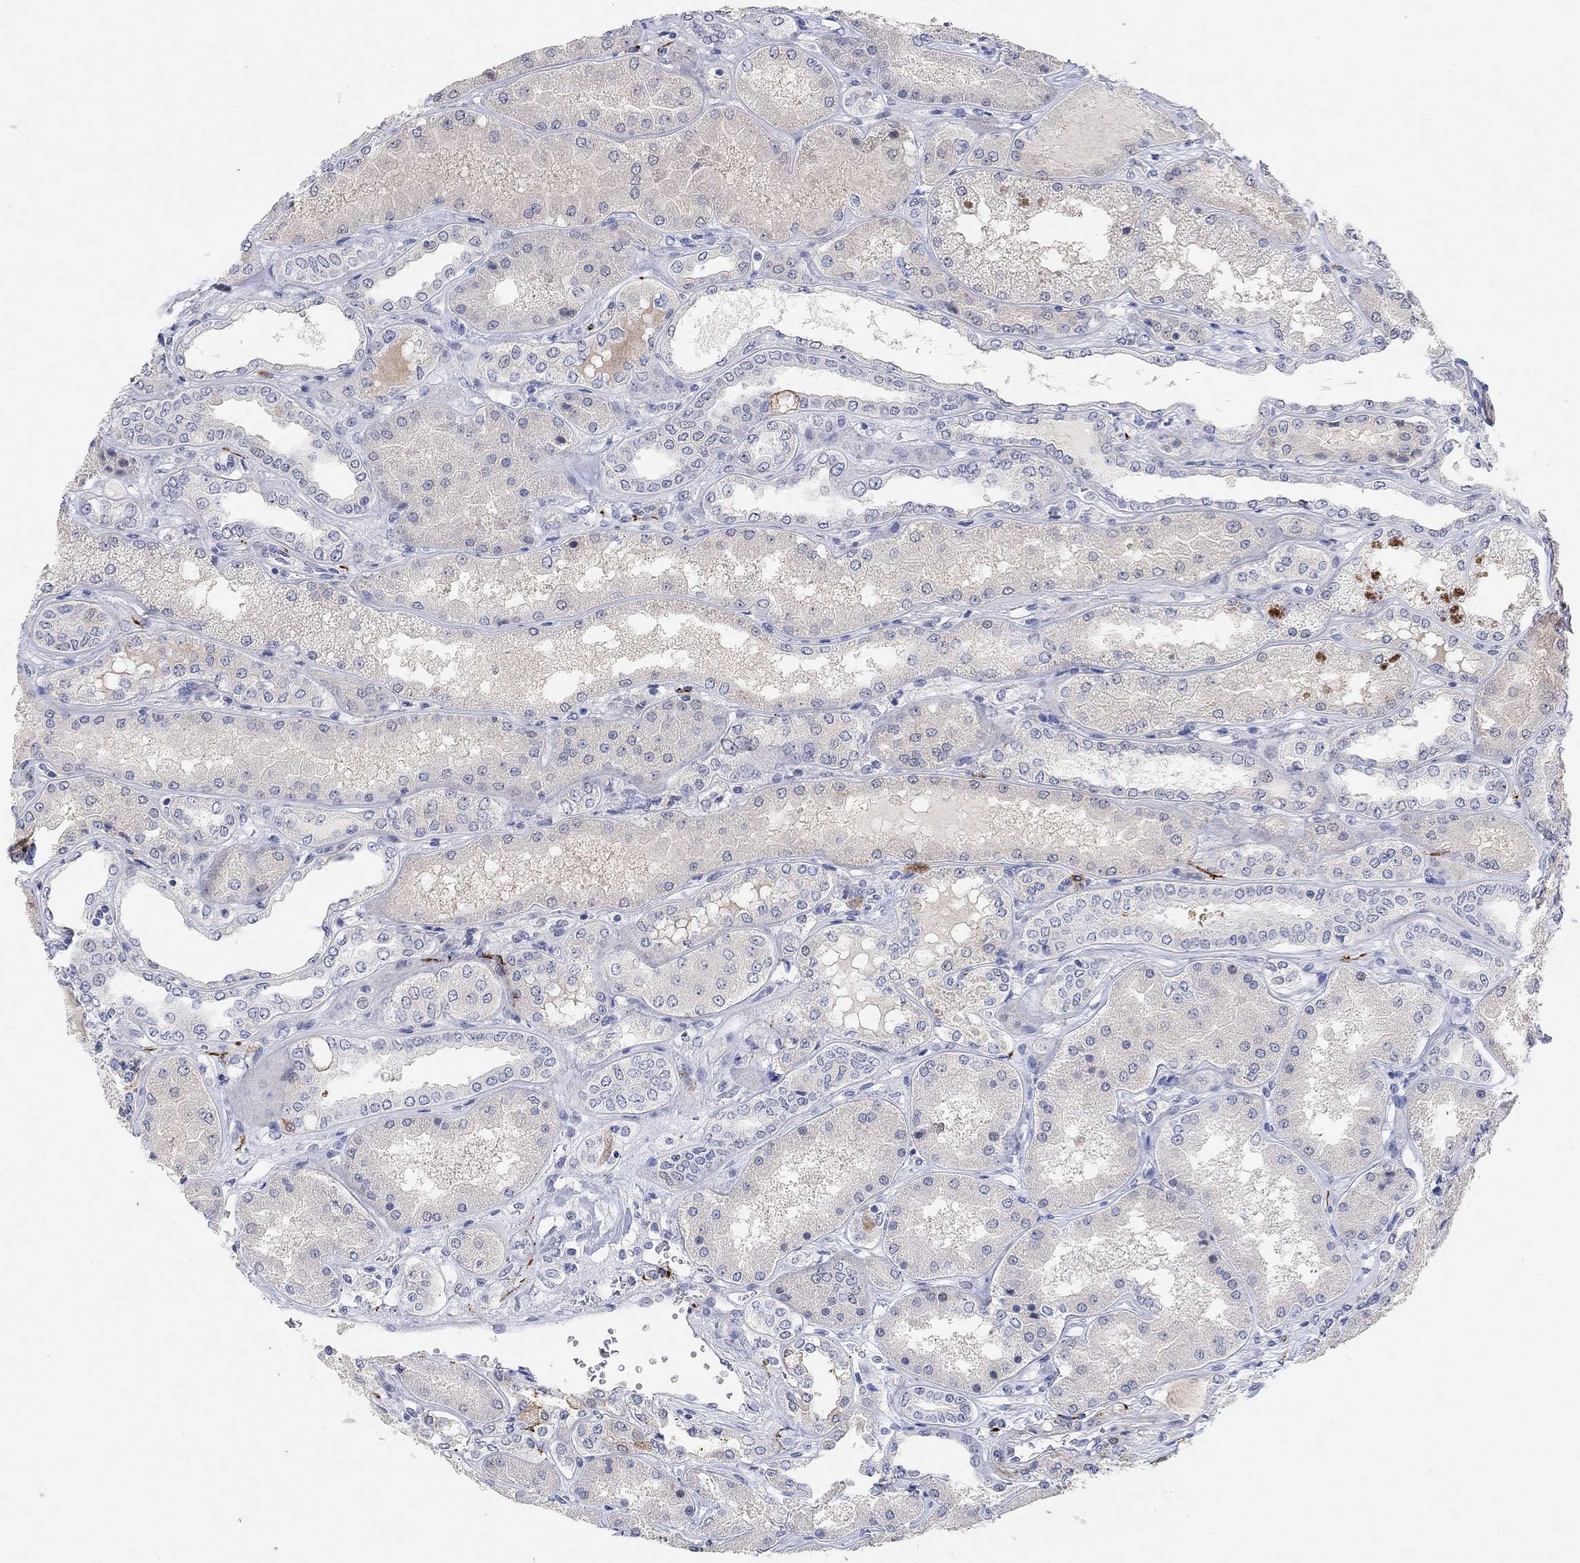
{"staining": {"intensity": "moderate", "quantity": "<25%", "location": "cytoplasmic/membranous"}, "tissue": "kidney", "cell_type": "Cells in glomeruli", "image_type": "normal", "snomed": [{"axis": "morphology", "description": "Normal tissue, NOS"}, {"axis": "topography", "description": "Kidney"}], "caption": "Kidney stained with DAB immunohistochemistry (IHC) displays low levels of moderate cytoplasmic/membranous expression in about <25% of cells in glomeruli.", "gene": "VAT1L", "patient": {"sex": "female", "age": 56}}